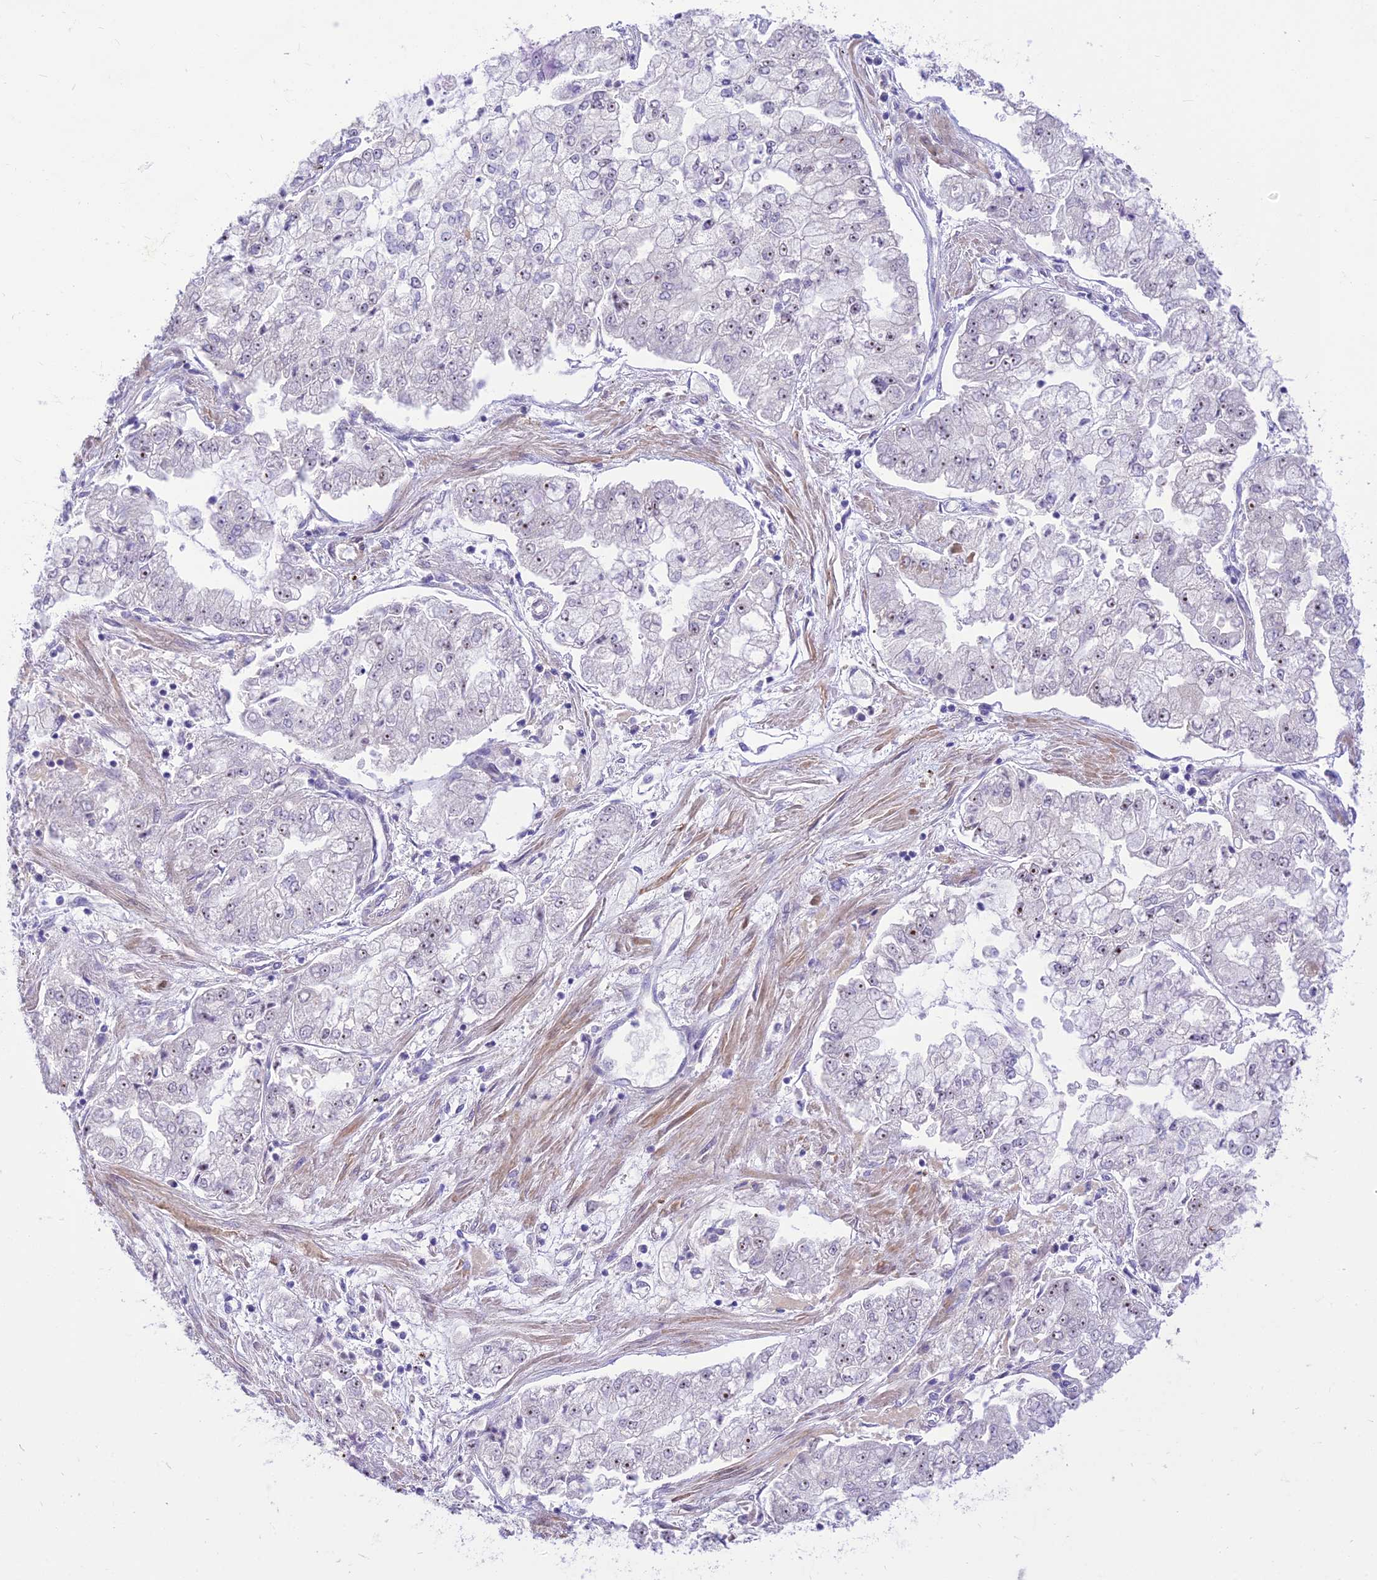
{"staining": {"intensity": "negative", "quantity": "none", "location": "none"}, "tissue": "stomach cancer", "cell_type": "Tumor cells", "image_type": "cancer", "snomed": [{"axis": "morphology", "description": "Adenocarcinoma, NOS"}, {"axis": "topography", "description": "Stomach"}], "caption": "DAB (3,3'-diaminobenzidine) immunohistochemical staining of stomach cancer reveals no significant positivity in tumor cells.", "gene": "ASPDH", "patient": {"sex": "male", "age": 76}}